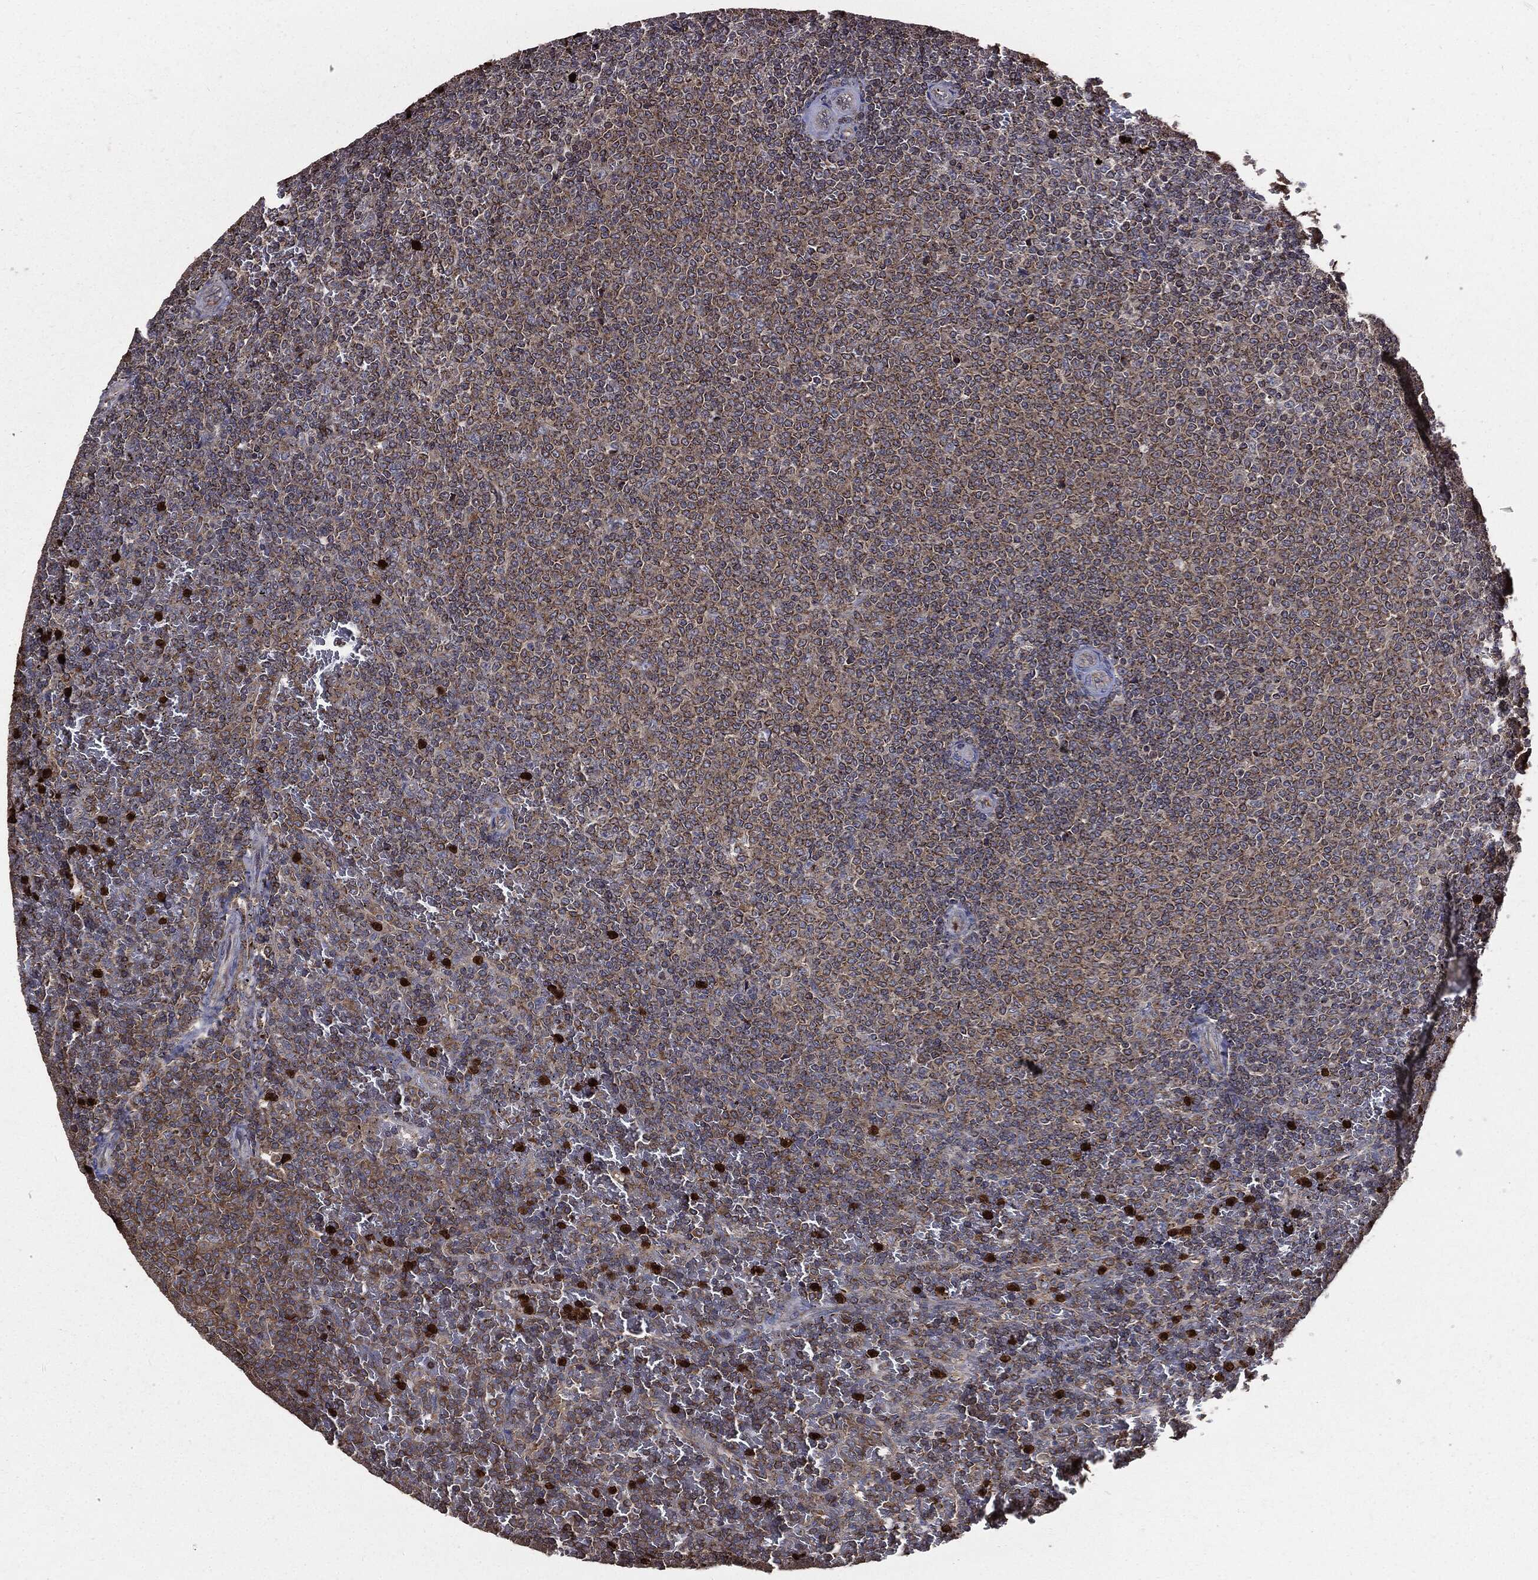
{"staining": {"intensity": "moderate", "quantity": "25%-75%", "location": "cytoplasmic/membranous"}, "tissue": "lymphoma", "cell_type": "Tumor cells", "image_type": "cancer", "snomed": [{"axis": "morphology", "description": "Malignant lymphoma, non-Hodgkin's type, Low grade"}, {"axis": "topography", "description": "Spleen"}], "caption": "Protein expression by immunohistochemistry (IHC) reveals moderate cytoplasmic/membranous staining in about 25%-75% of tumor cells in lymphoma.", "gene": "PDCD6IP", "patient": {"sex": "female", "age": 77}}